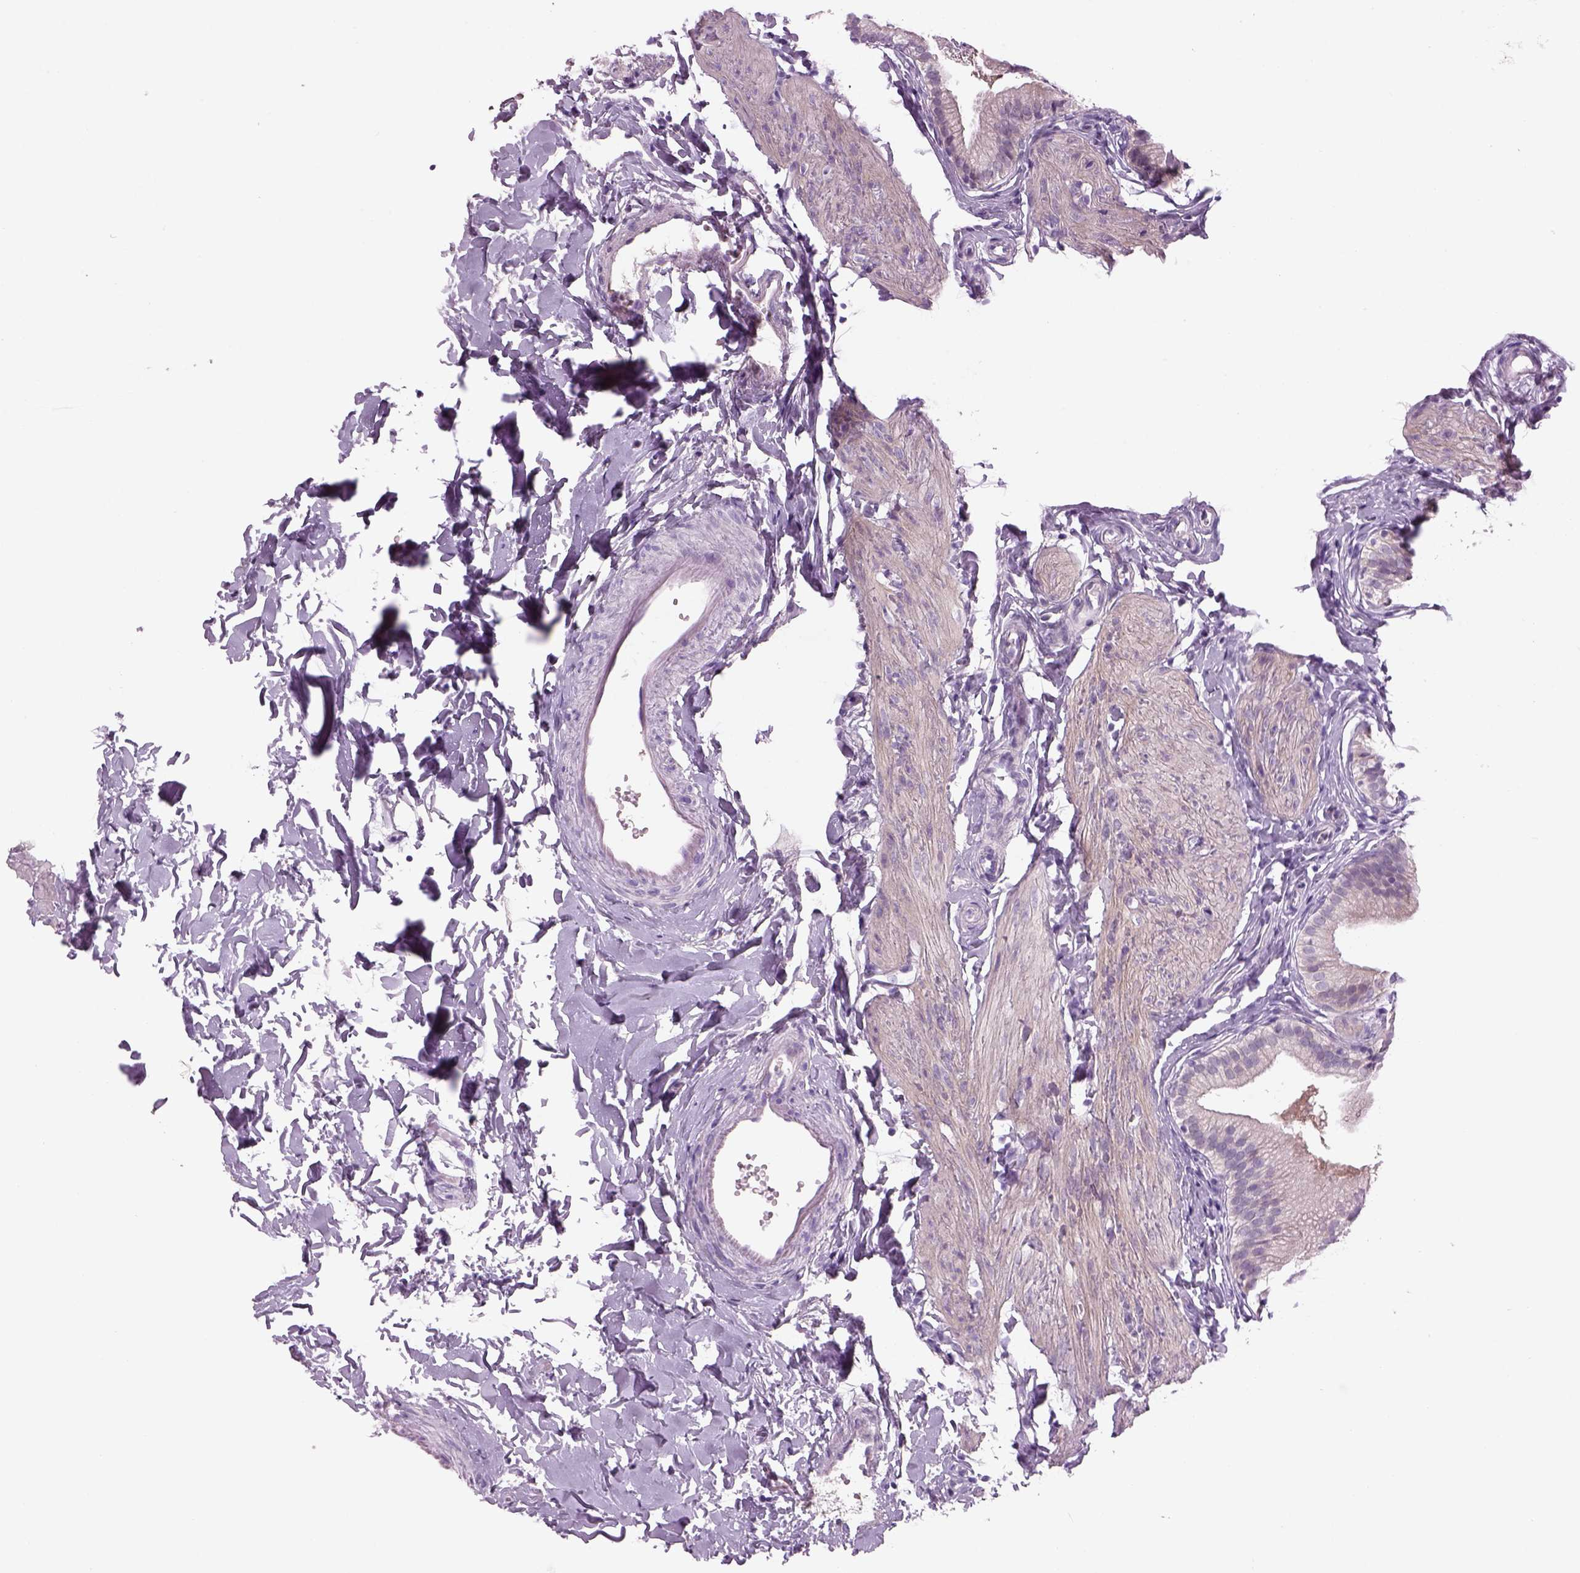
{"staining": {"intensity": "negative", "quantity": "none", "location": "none"}, "tissue": "gallbladder", "cell_type": "Glandular cells", "image_type": "normal", "snomed": [{"axis": "morphology", "description": "Normal tissue, NOS"}, {"axis": "topography", "description": "Gallbladder"}], "caption": "The histopathology image displays no staining of glandular cells in normal gallbladder. (IHC, brightfield microscopy, high magnification).", "gene": "MDH1B", "patient": {"sex": "female", "age": 47}}